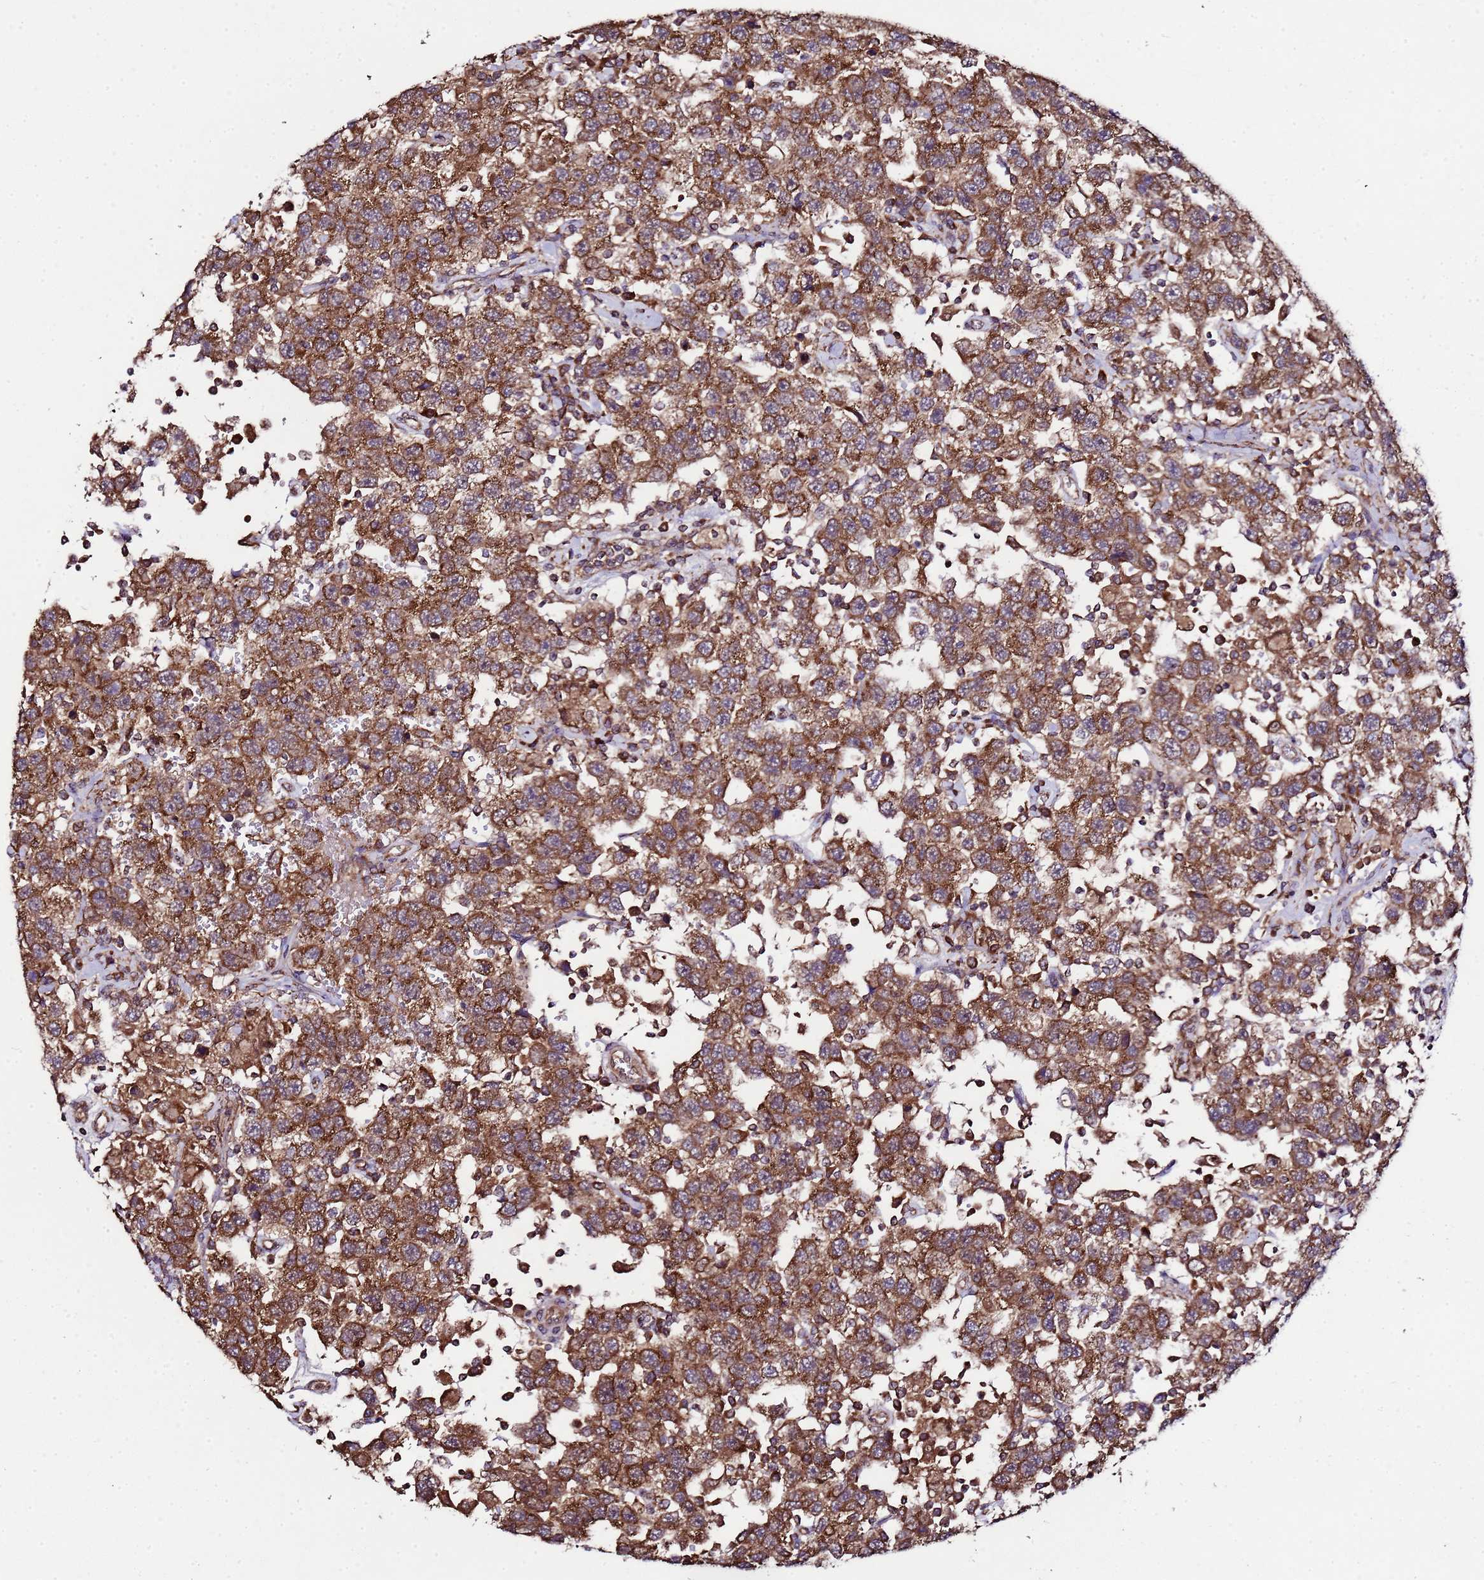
{"staining": {"intensity": "strong", "quantity": ">75%", "location": "cytoplasmic/membranous"}, "tissue": "testis cancer", "cell_type": "Tumor cells", "image_type": "cancer", "snomed": [{"axis": "morphology", "description": "Seminoma, NOS"}, {"axis": "topography", "description": "Testis"}], "caption": "Immunohistochemical staining of seminoma (testis) displays high levels of strong cytoplasmic/membranous staining in about >75% of tumor cells.", "gene": "HSPBAP1", "patient": {"sex": "male", "age": 41}}